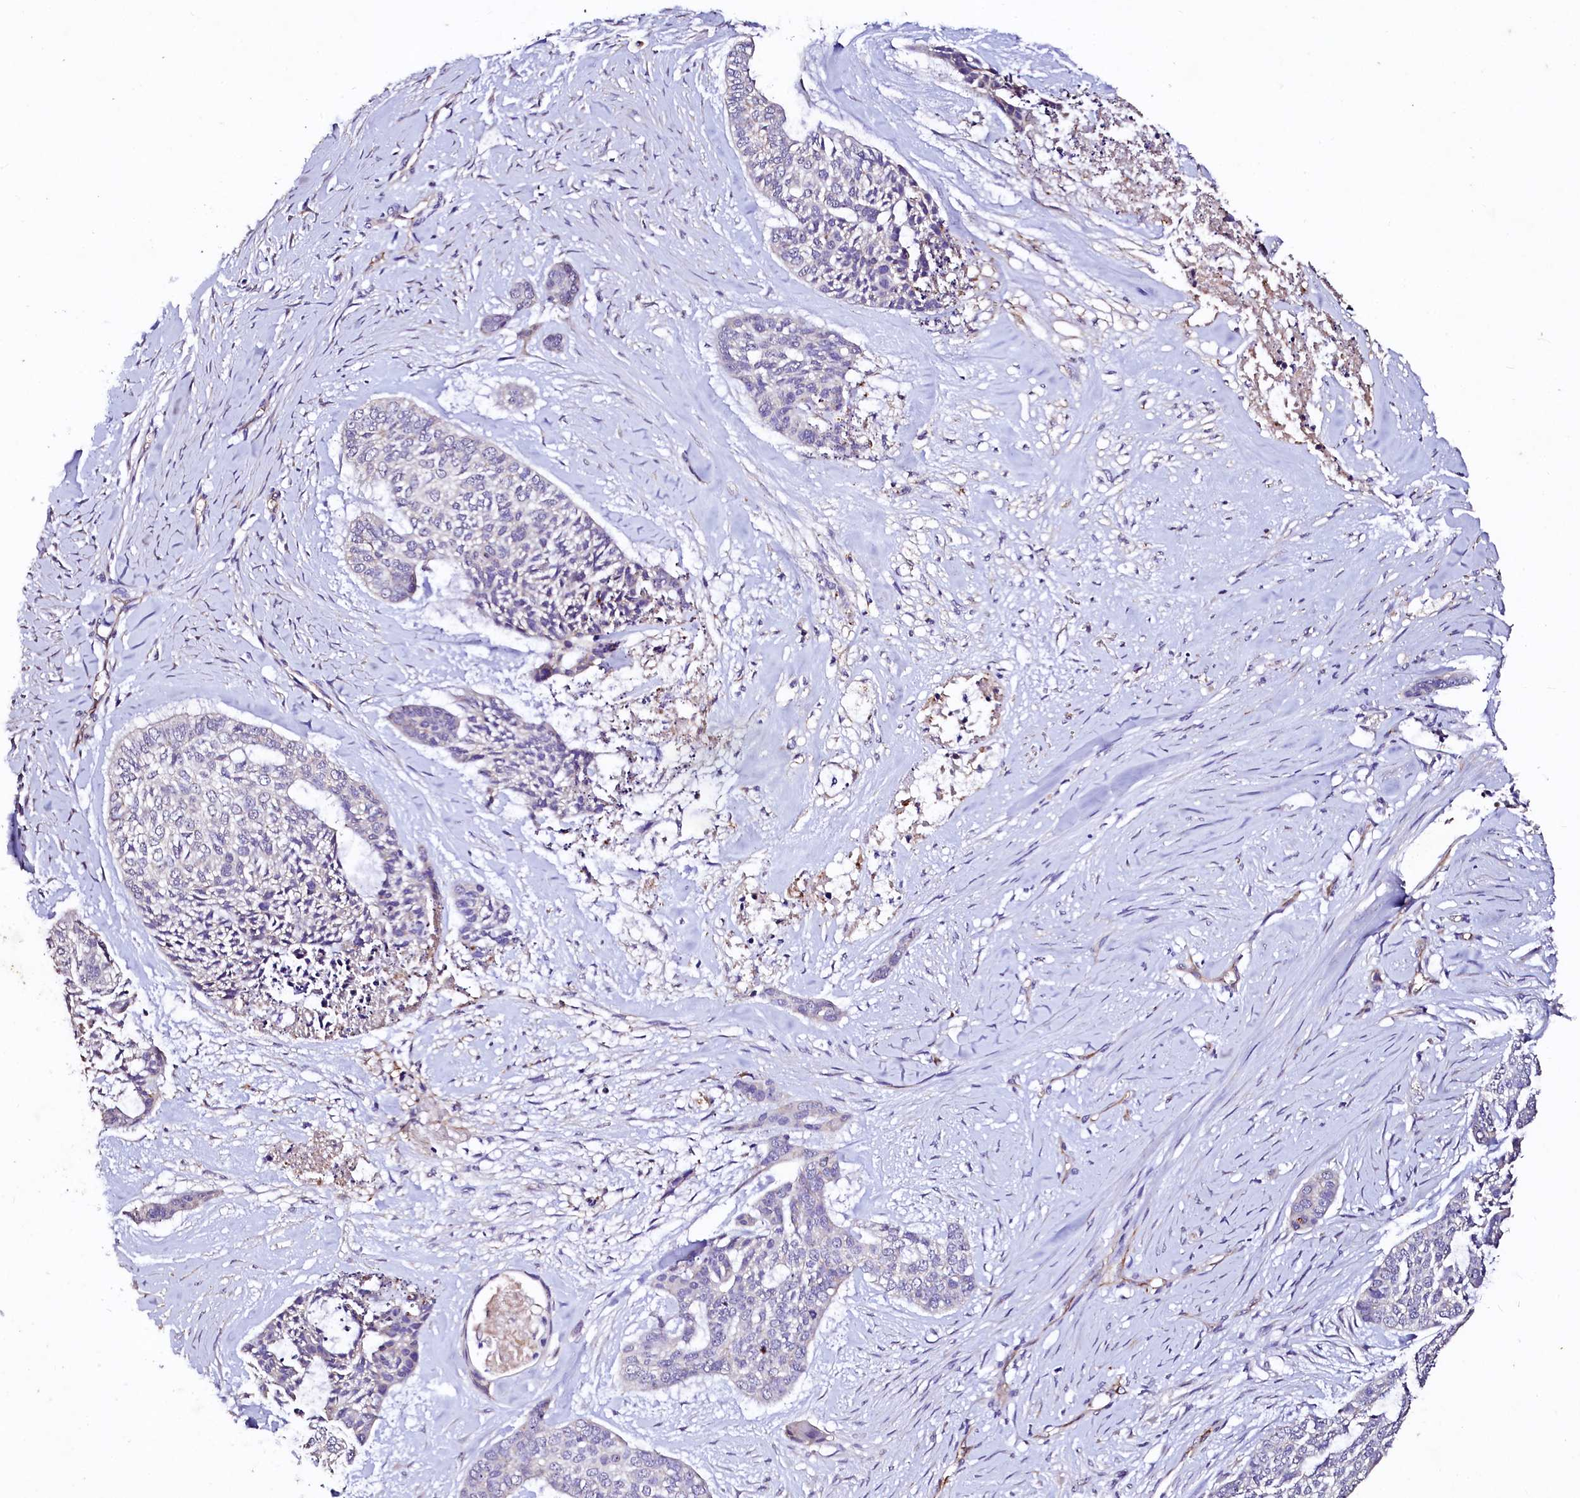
{"staining": {"intensity": "negative", "quantity": "none", "location": "none"}, "tissue": "skin cancer", "cell_type": "Tumor cells", "image_type": "cancer", "snomed": [{"axis": "morphology", "description": "Basal cell carcinoma"}, {"axis": "topography", "description": "Skin"}], "caption": "A high-resolution micrograph shows immunohistochemistry staining of skin cancer (basal cell carcinoma), which reveals no significant staining in tumor cells.", "gene": "VPS36", "patient": {"sex": "female", "age": 64}}